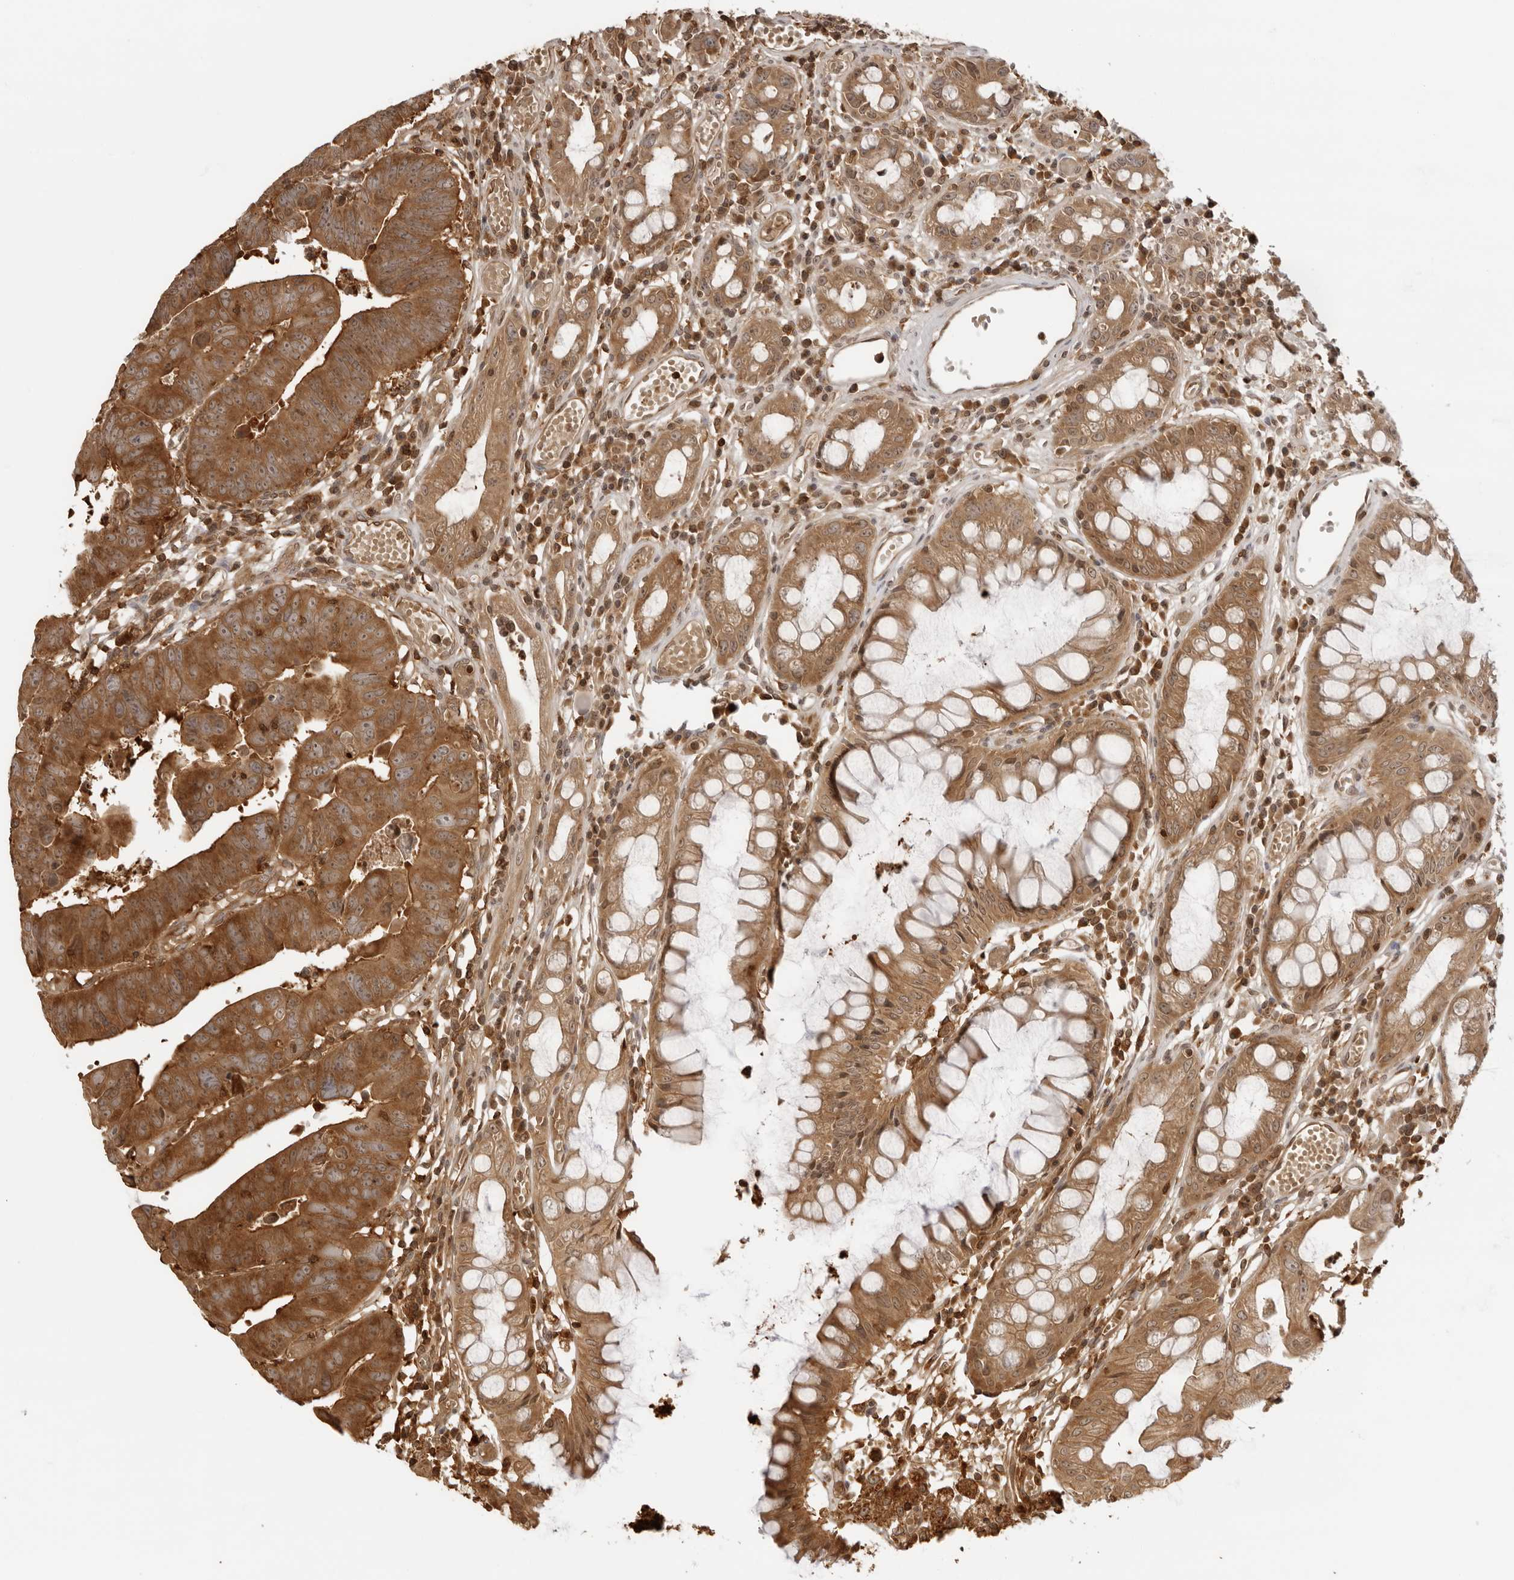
{"staining": {"intensity": "strong", "quantity": ">75%", "location": "cytoplasmic/membranous"}, "tissue": "colorectal cancer", "cell_type": "Tumor cells", "image_type": "cancer", "snomed": [{"axis": "morphology", "description": "Adenocarcinoma, NOS"}, {"axis": "topography", "description": "Rectum"}], "caption": "Adenocarcinoma (colorectal) stained for a protein reveals strong cytoplasmic/membranous positivity in tumor cells. (Brightfield microscopy of DAB IHC at high magnification).", "gene": "IKBKE", "patient": {"sex": "female", "age": 65}}